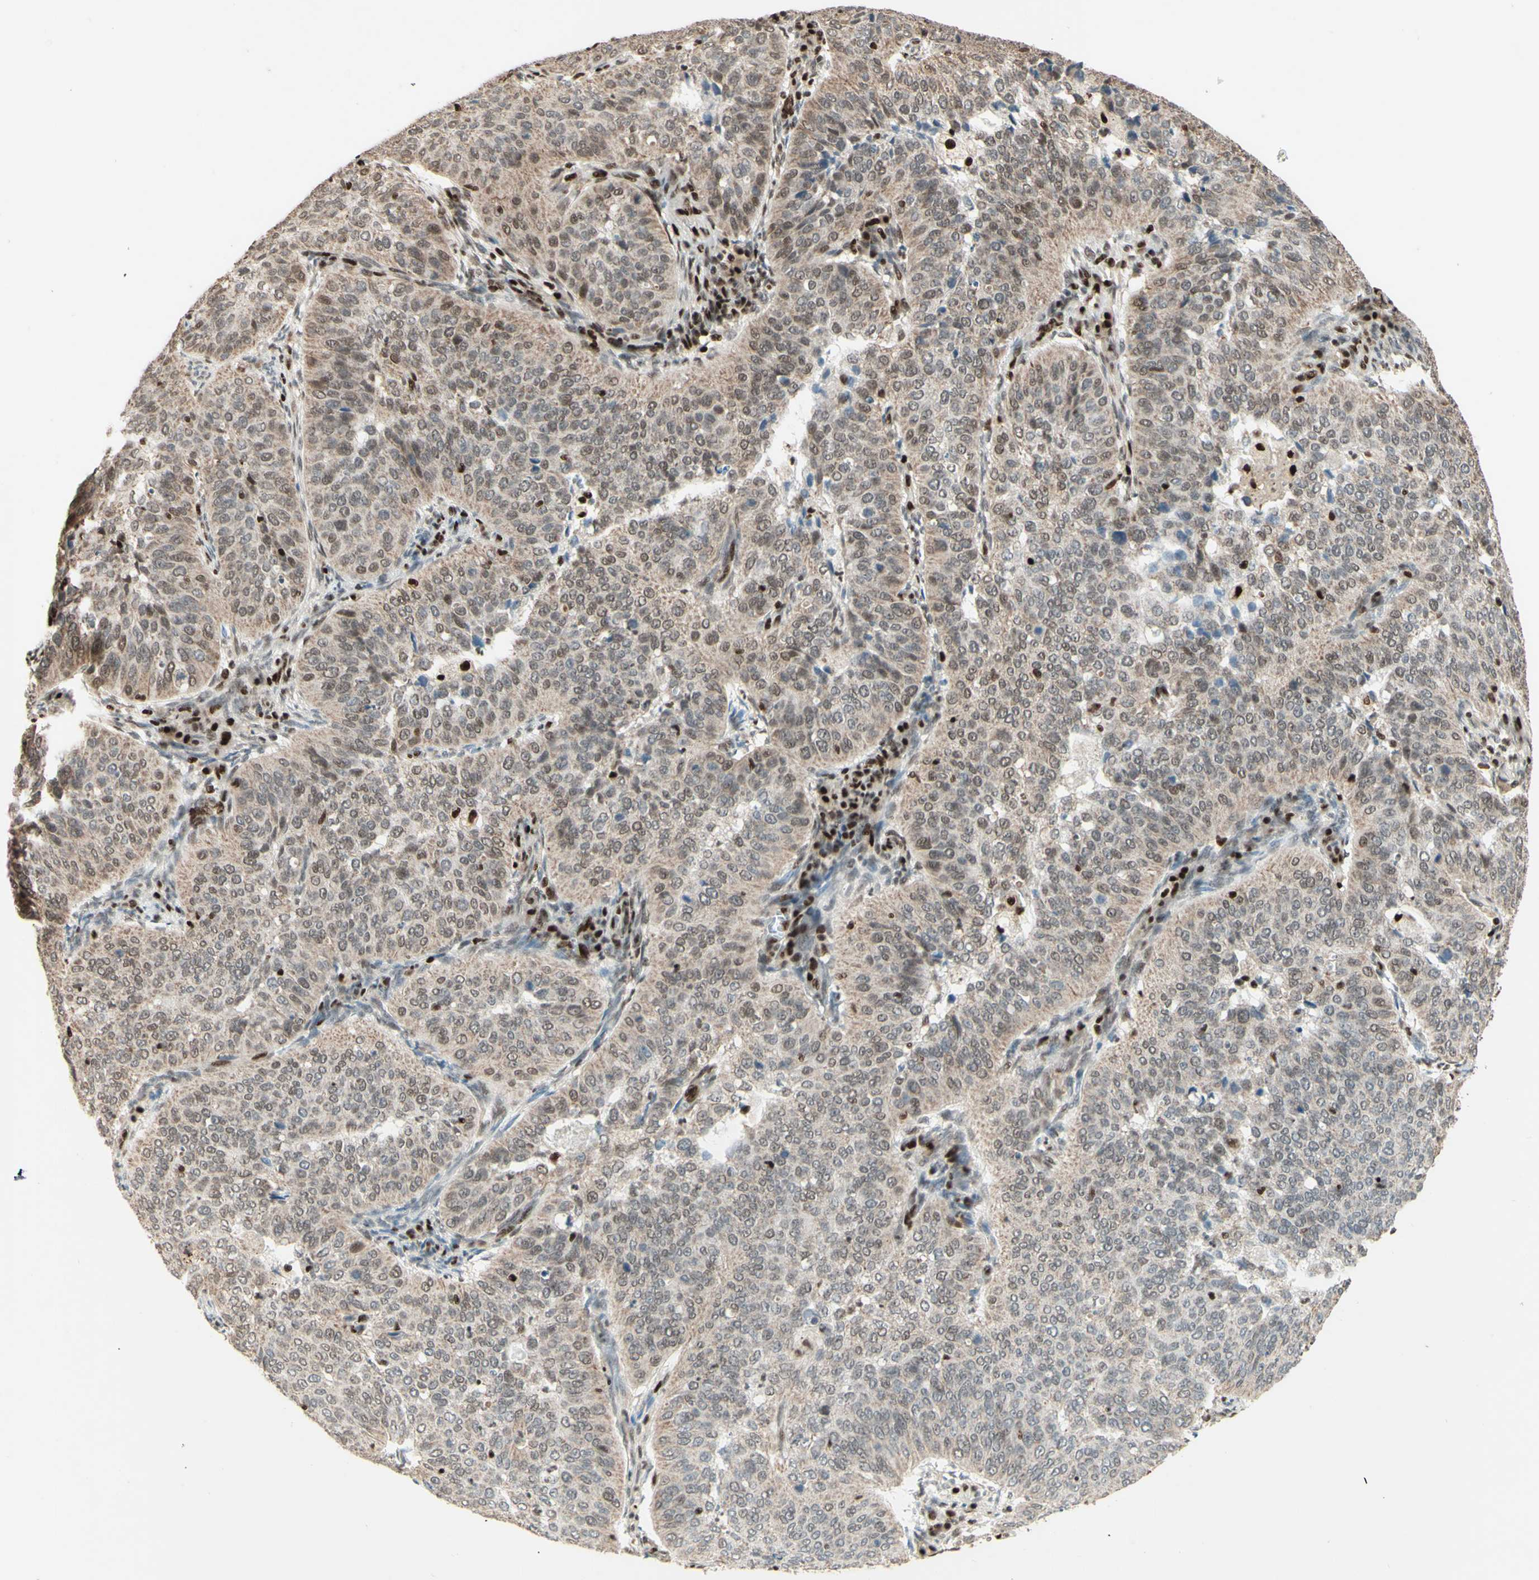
{"staining": {"intensity": "weak", "quantity": "25%-75%", "location": "cytoplasmic/membranous"}, "tissue": "cervical cancer", "cell_type": "Tumor cells", "image_type": "cancer", "snomed": [{"axis": "morphology", "description": "Normal tissue, NOS"}, {"axis": "morphology", "description": "Squamous cell carcinoma, NOS"}, {"axis": "topography", "description": "Cervix"}], "caption": "This histopathology image displays immunohistochemistry staining of cervical cancer (squamous cell carcinoma), with low weak cytoplasmic/membranous staining in approximately 25%-75% of tumor cells.", "gene": "NR3C1", "patient": {"sex": "female", "age": 39}}